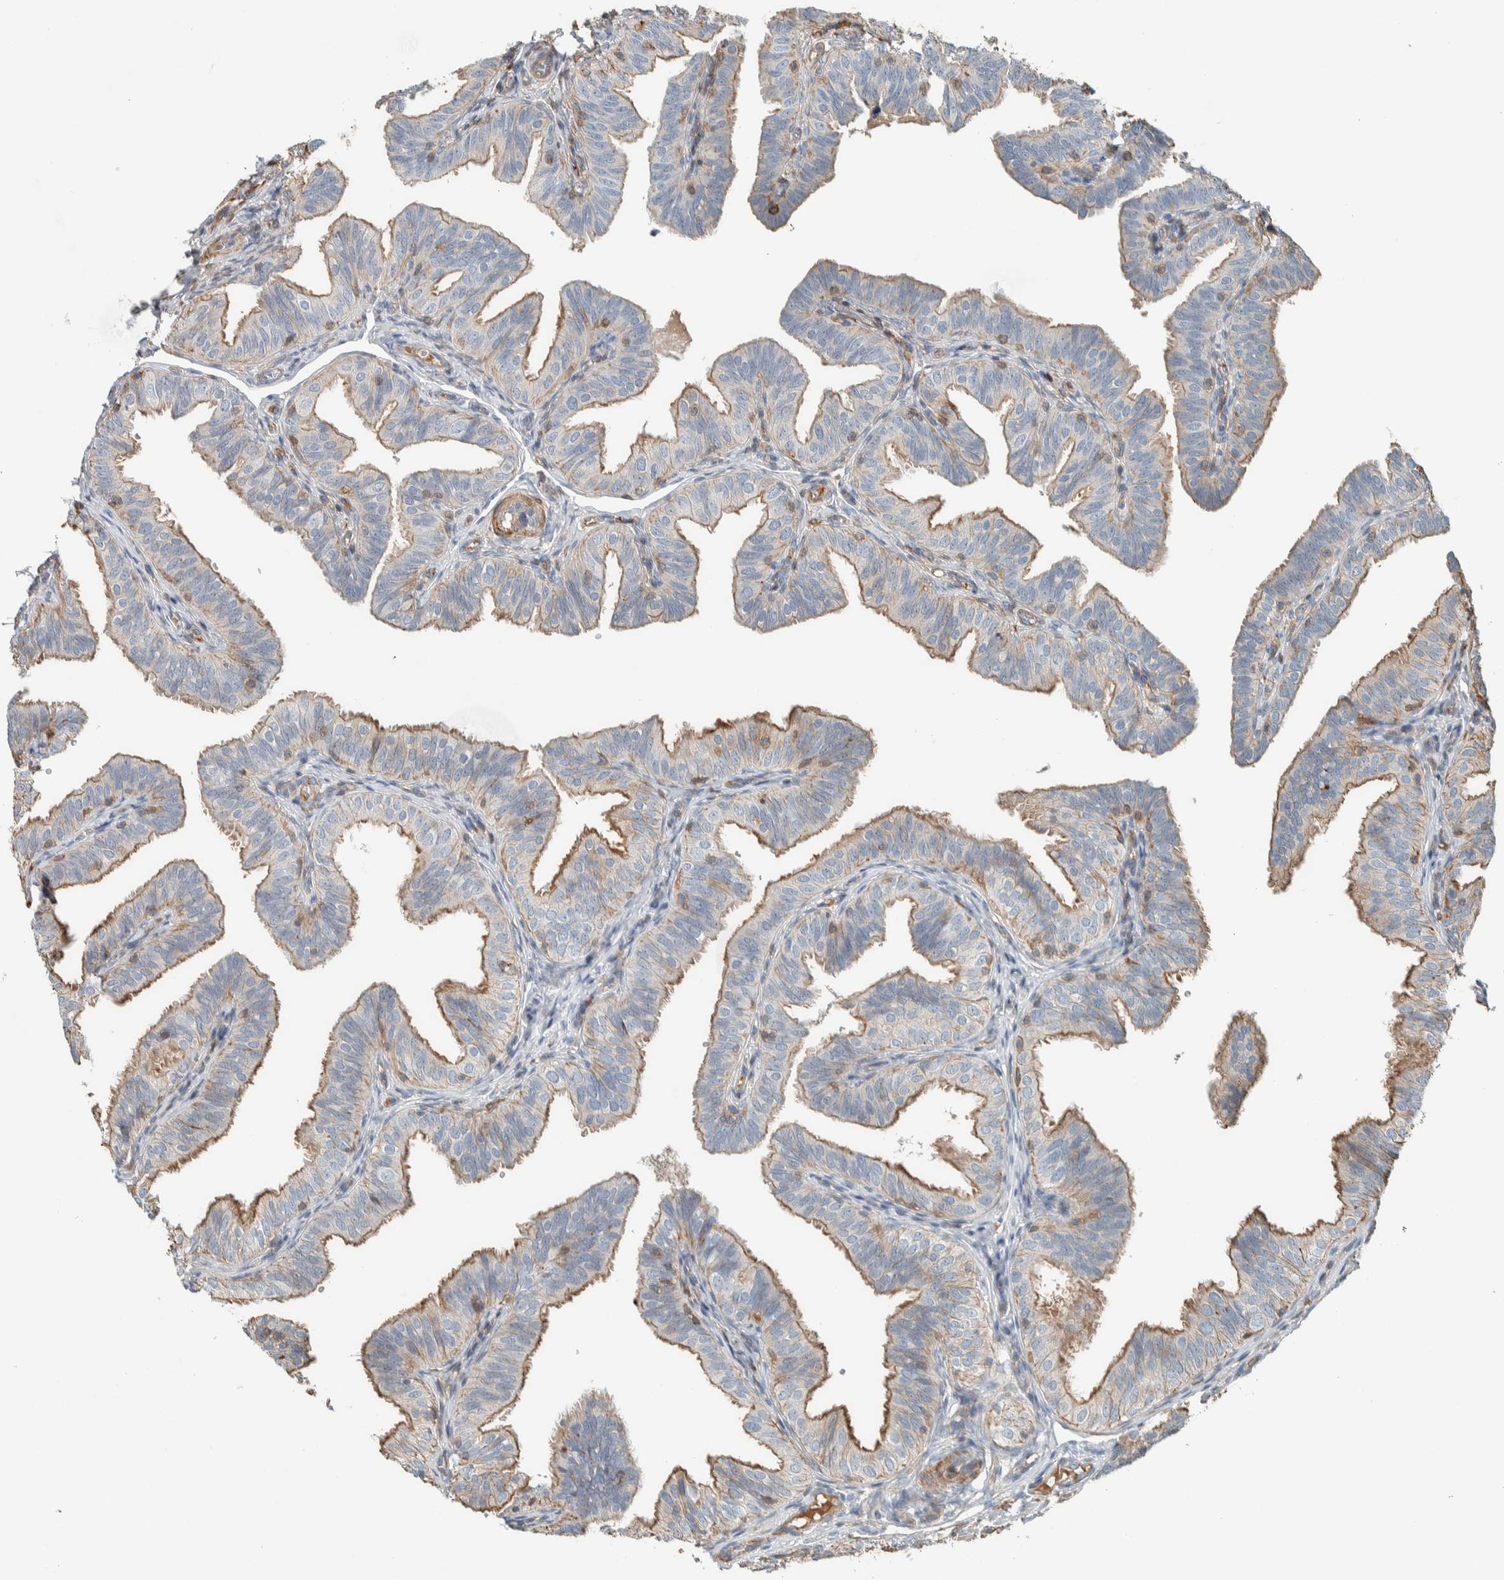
{"staining": {"intensity": "moderate", "quantity": "25%-75%", "location": "cytoplasmic/membranous"}, "tissue": "fallopian tube", "cell_type": "Glandular cells", "image_type": "normal", "snomed": [{"axis": "morphology", "description": "Normal tissue, NOS"}, {"axis": "topography", "description": "Fallopian tube"}], "caption": "Benign fallopian tube shows moderate cytoplasmic/membranous positivity in approximately 25%-75% of glandular cells The staining was performed using DAB, with brown indicating positive protein expression. Nuclei are stained blue with hematoxylin..", "gene": "CTBP2", "patient": {"sex": "female", "age": 35}}